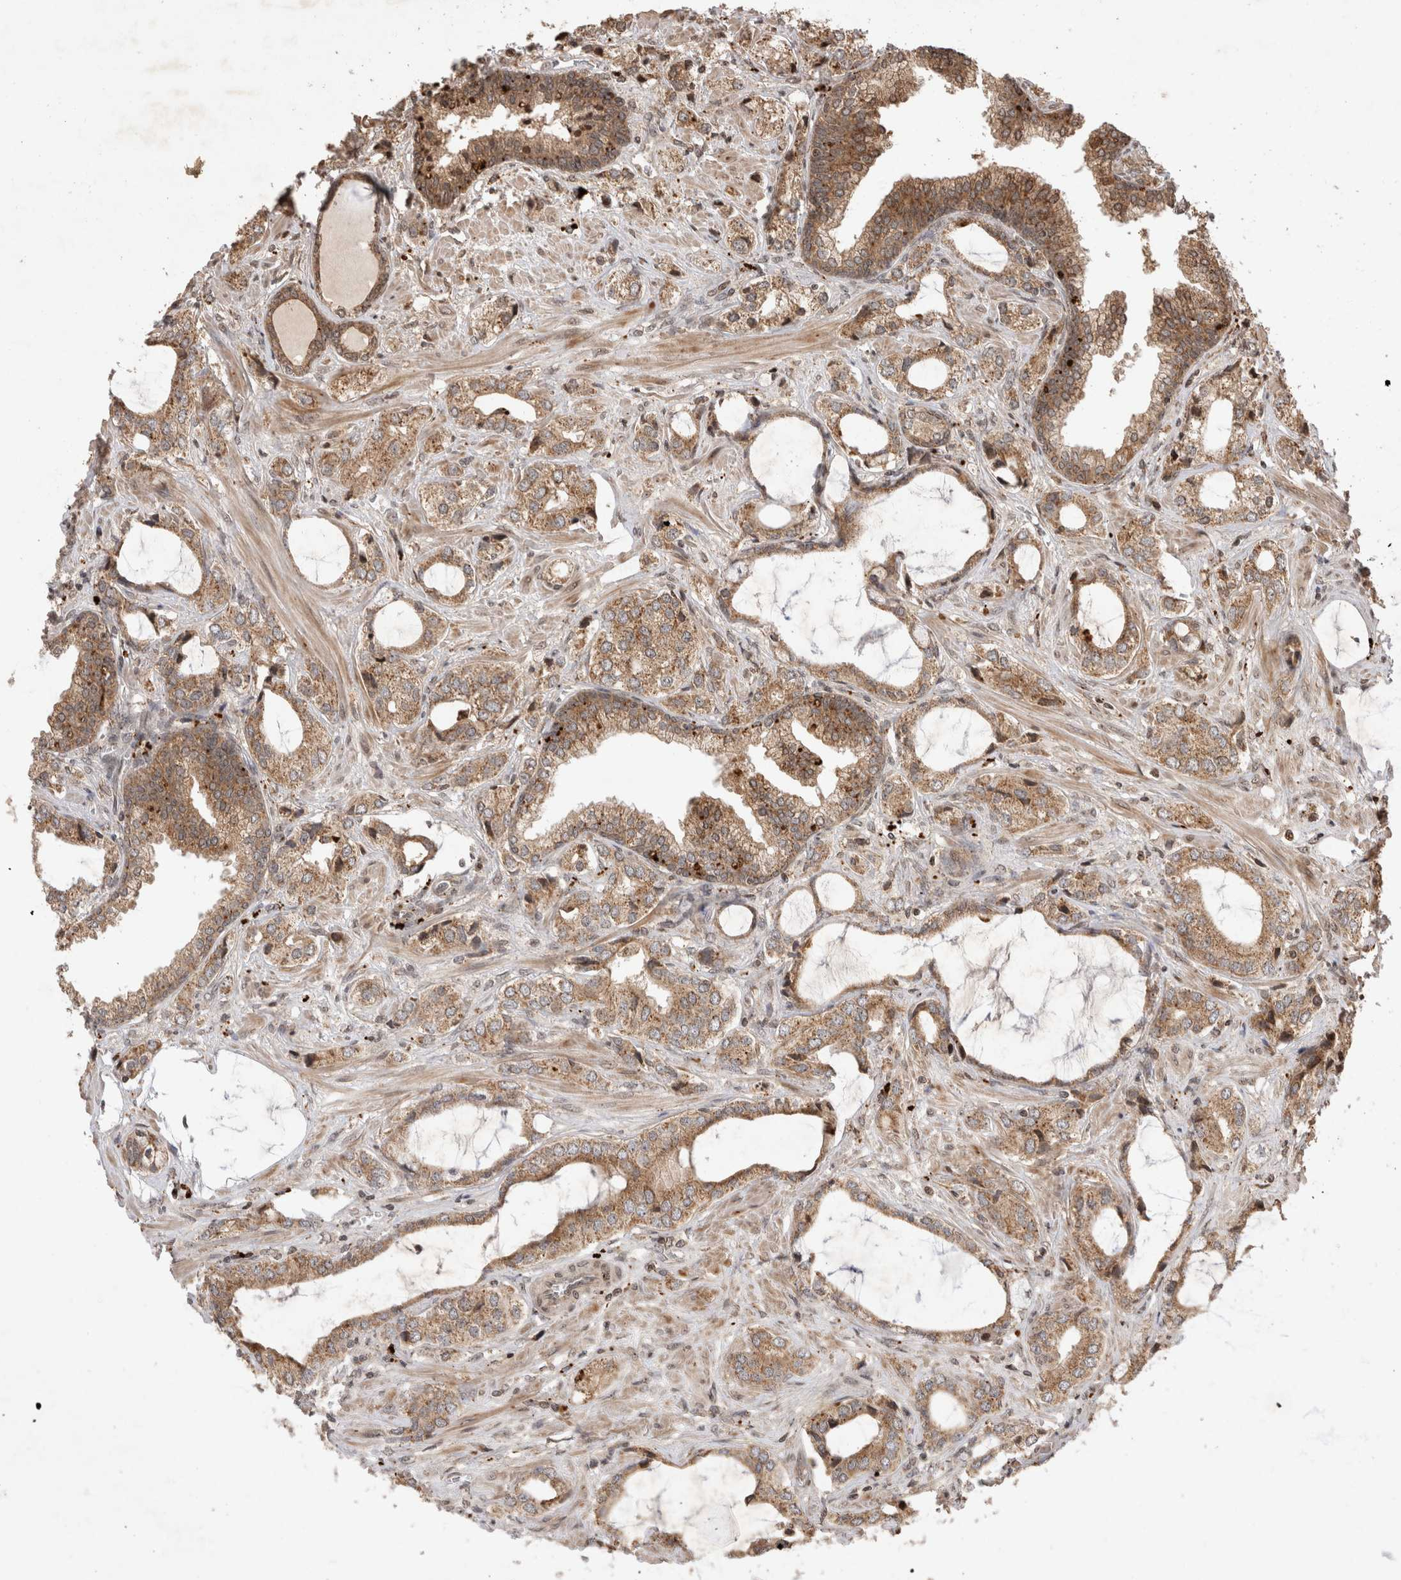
{"staining": {"intensity": "moderate", "quantity": ">75%", "location": "cytoplasmic/membranous"}, "tissue": "prostate cancer", "cell_type": "Tumor cells", "image_type": "cancer", "snomed": [{"axis": "morphology", "description": "Adenocarcinoma, High grade"}, {"axis": "topography", "description": "Prostate"}], "caption": "IHC of prostate cancer (adenocarcinoma (high-grade)) exhibits medium levels of moderate cytoplasmic/membranous expression in about >75% of tumor cells. The protein of interest is shown in brown color, while the nuclei are stained blue.", "gene": "FAM221A", "patient": {"sex": "male", "age": 66}}